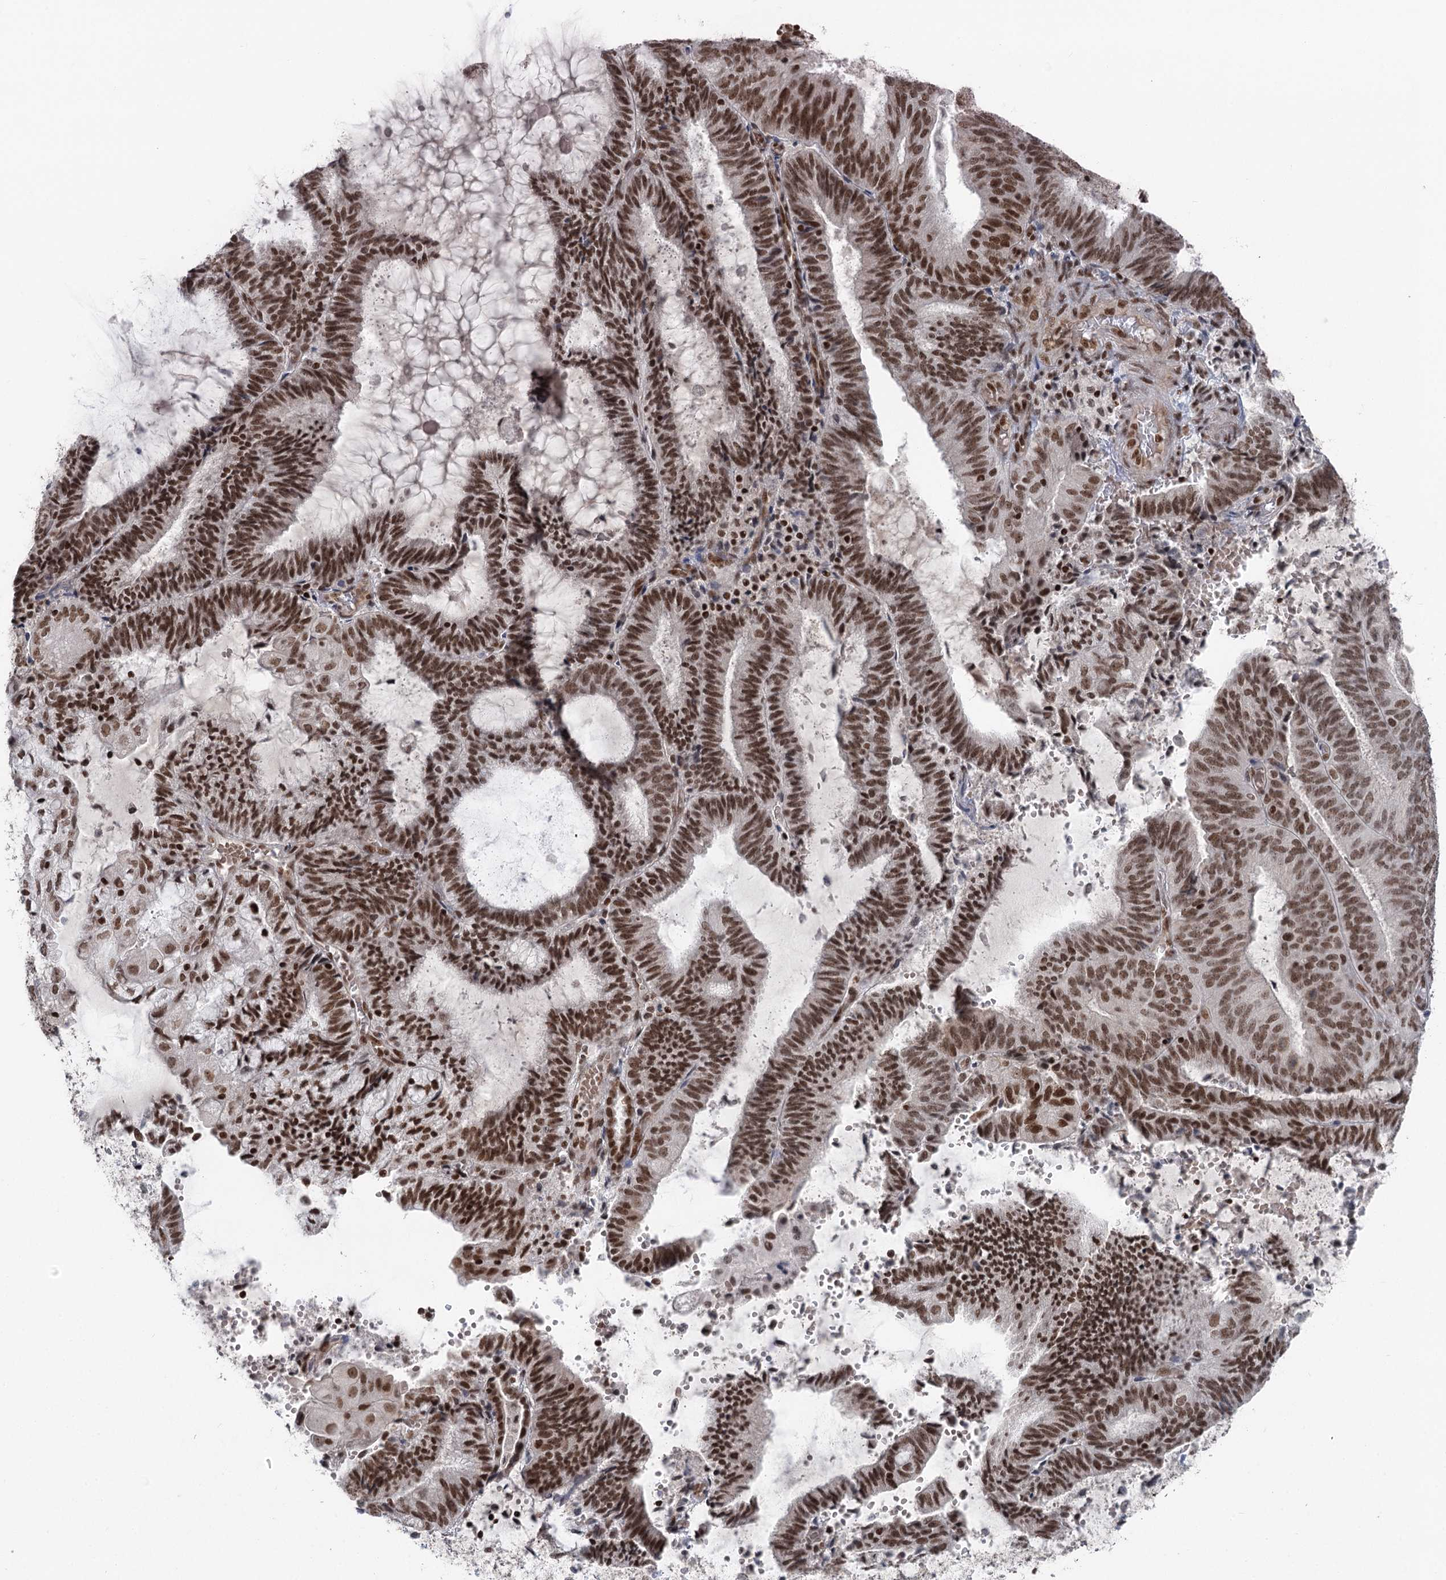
{"staining": {"intensity": "strong", "quantity": ">75%", "location": "nuclear"}, "tissue": "endometrial cancer", "cell_type": "Tumor cells", "image_type": "cancer", "snomed": [{"axis": "morphology", "description": "Adenocarcinoma, NOS"}, {"axis": "topography", "description": "Endometrium"}], "caption": "A brown stain highlights strong nuclear staining of a protein in endometrial cancer (adenocarcinoma) tumor cells.", "gene": "CGGBP1", "patient": {"sex": "female", "age": 81}}